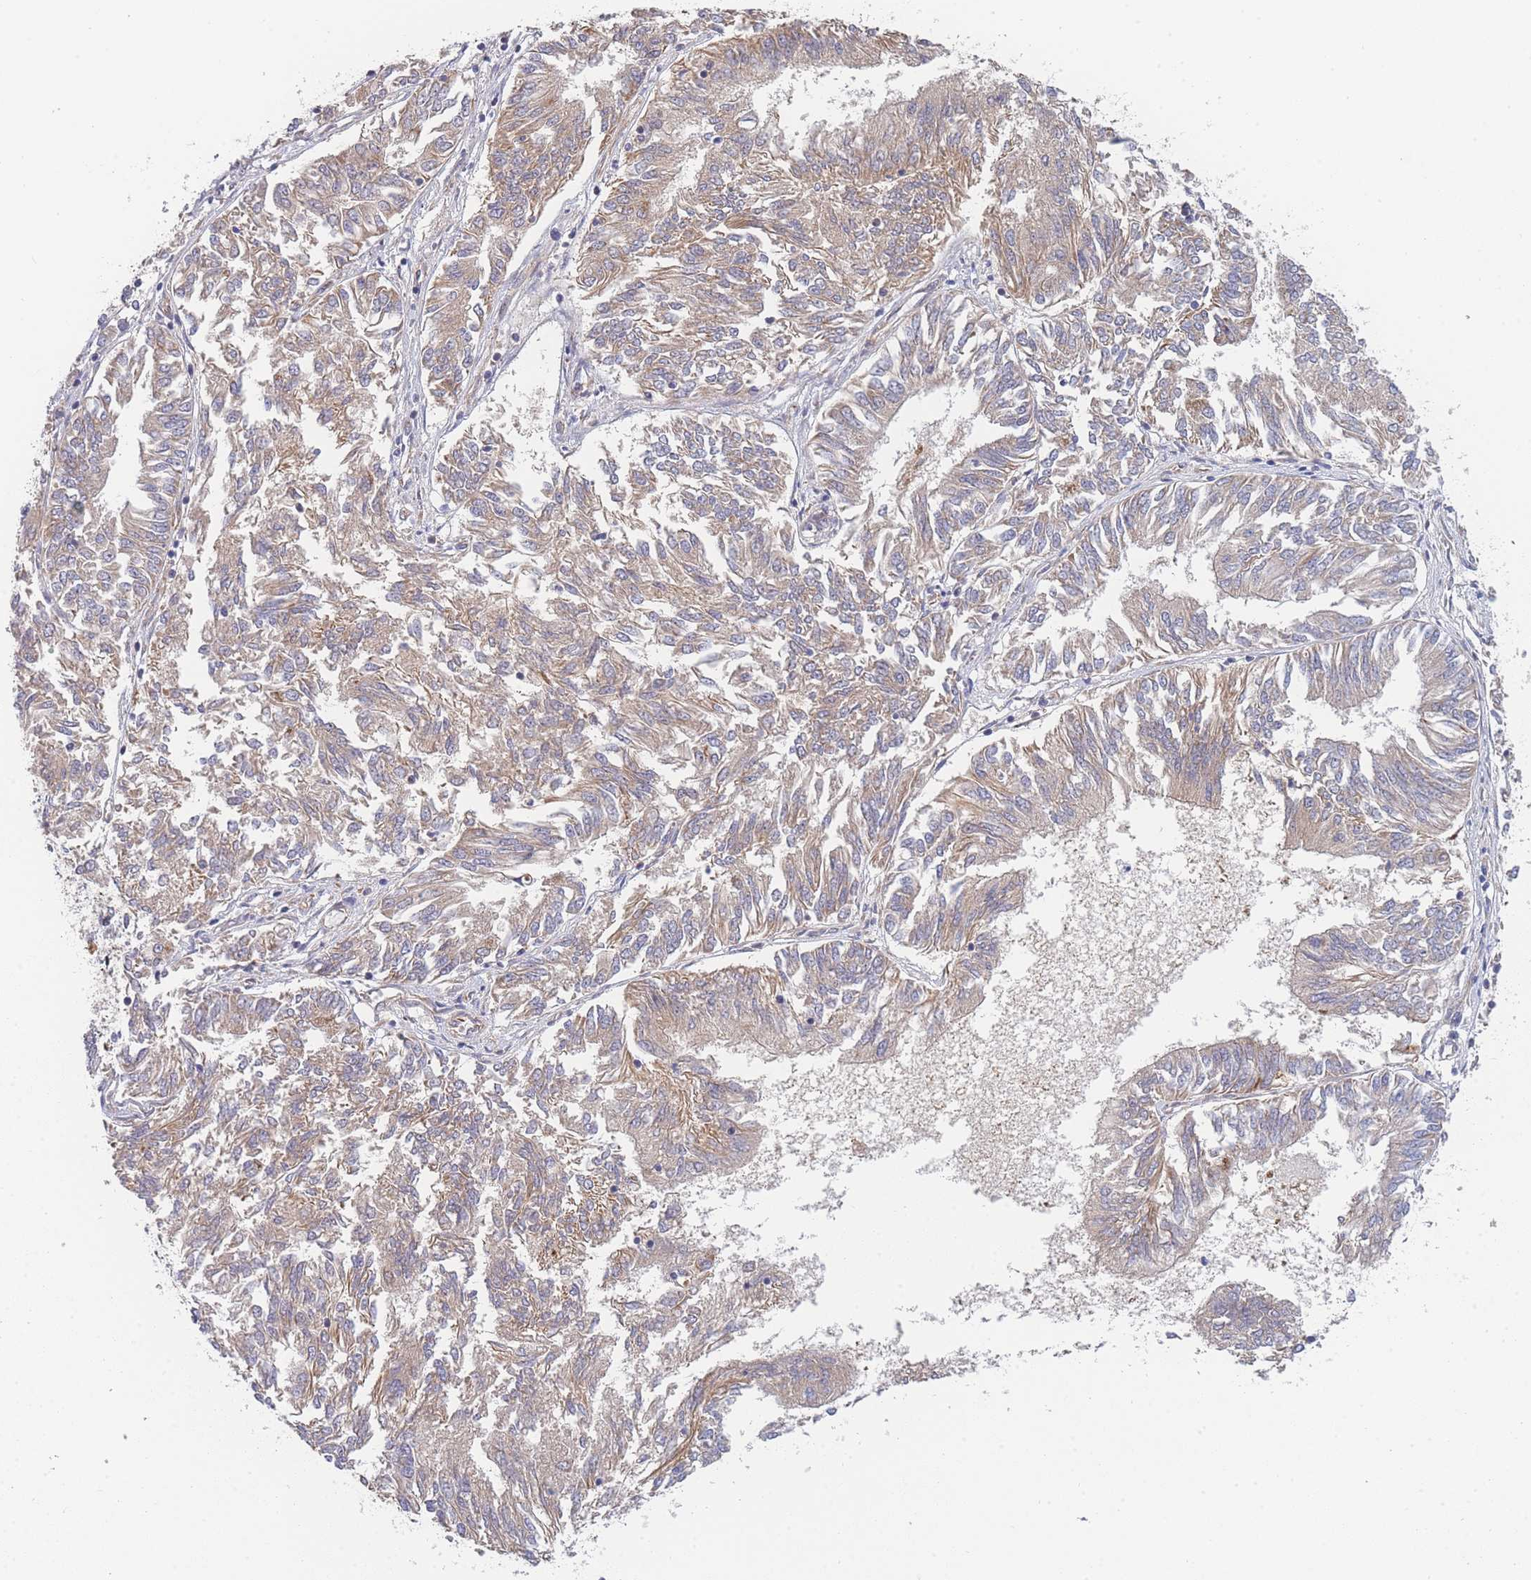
{"staining": {"intensity": "weak", "quantity": ">75%", "location": "cytoplasmic/membranous"}, "tissue": "endometrial cancer", "cell_type": "Tumor cells", "image_type": "cancer", "snomed": [{"axis": "morphology", "description": "Adenocarcinoma, NOS"}, {"axis": "topography", "description": "Endometrium"}], "caption": "IHC photomicrograph of neoplastic tissue: endometrial cancer (adenocarcinoma) stained using IHC demonstrates low levels of weak protein expression localized specifically in the cytoplasmic/membranous of tumor cells, appearing as a cytoplasmic/membranous brown color.", "gene": "MTRES1", "patient": {"sex": "female", "age": 58}}